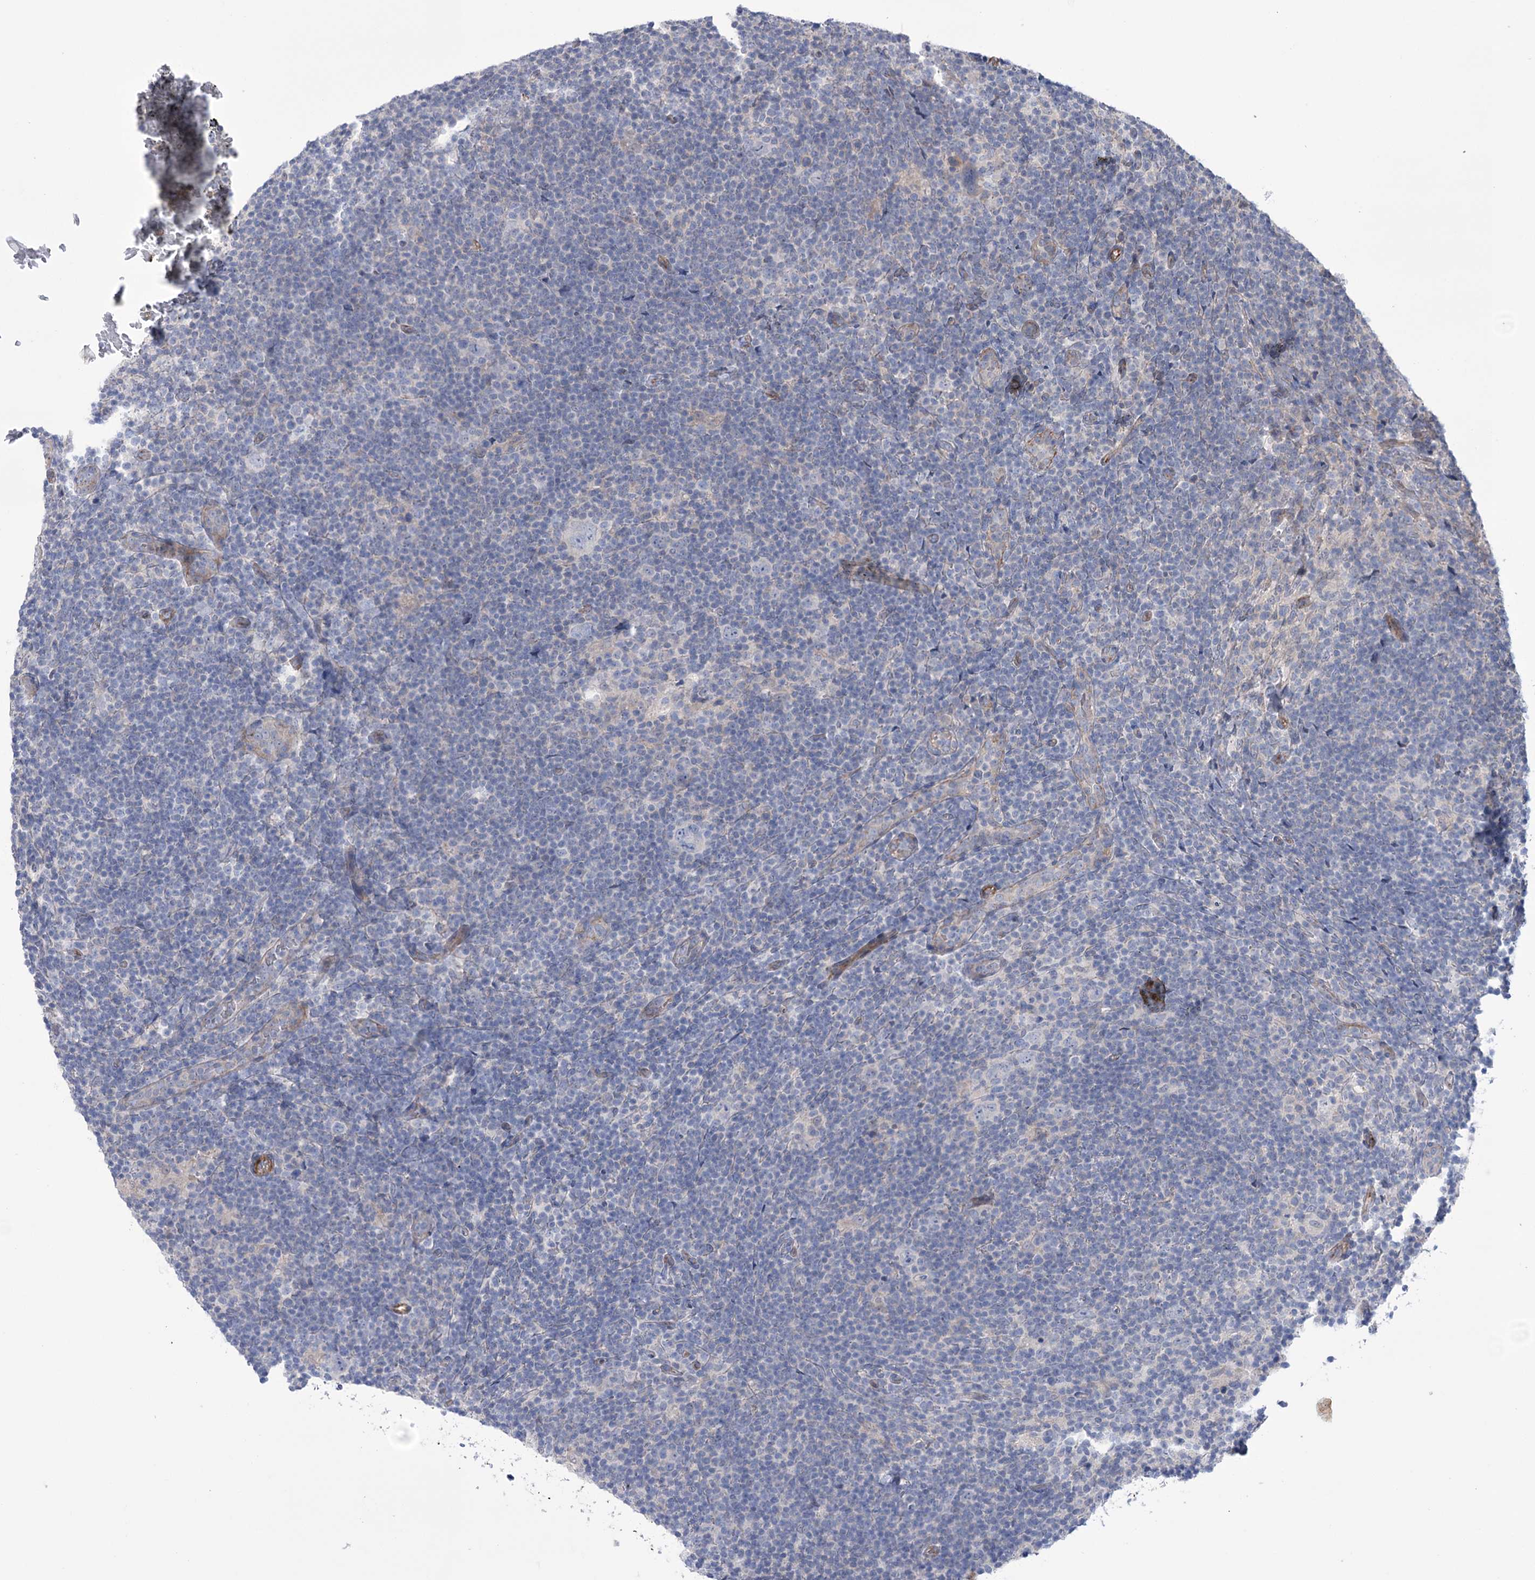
{"staining": {"intensity": "negative", "quantity": "none", "location": "none"}, "tissue": "lymphoma", "cell_type": "Tumor cells", "image_type": "cancer", "snomed": [{"axis": "morphology", "description": "Hodgkin's disease, NOS"}, {"axis": "topography", "description": "Lymph node"}], "caption": "Lymphoma was stained to show a protein in brown. There is no significant positivity in tumor cells.", "gene": "TRIM71", "patient": {"sex": "female", "age": 57}}